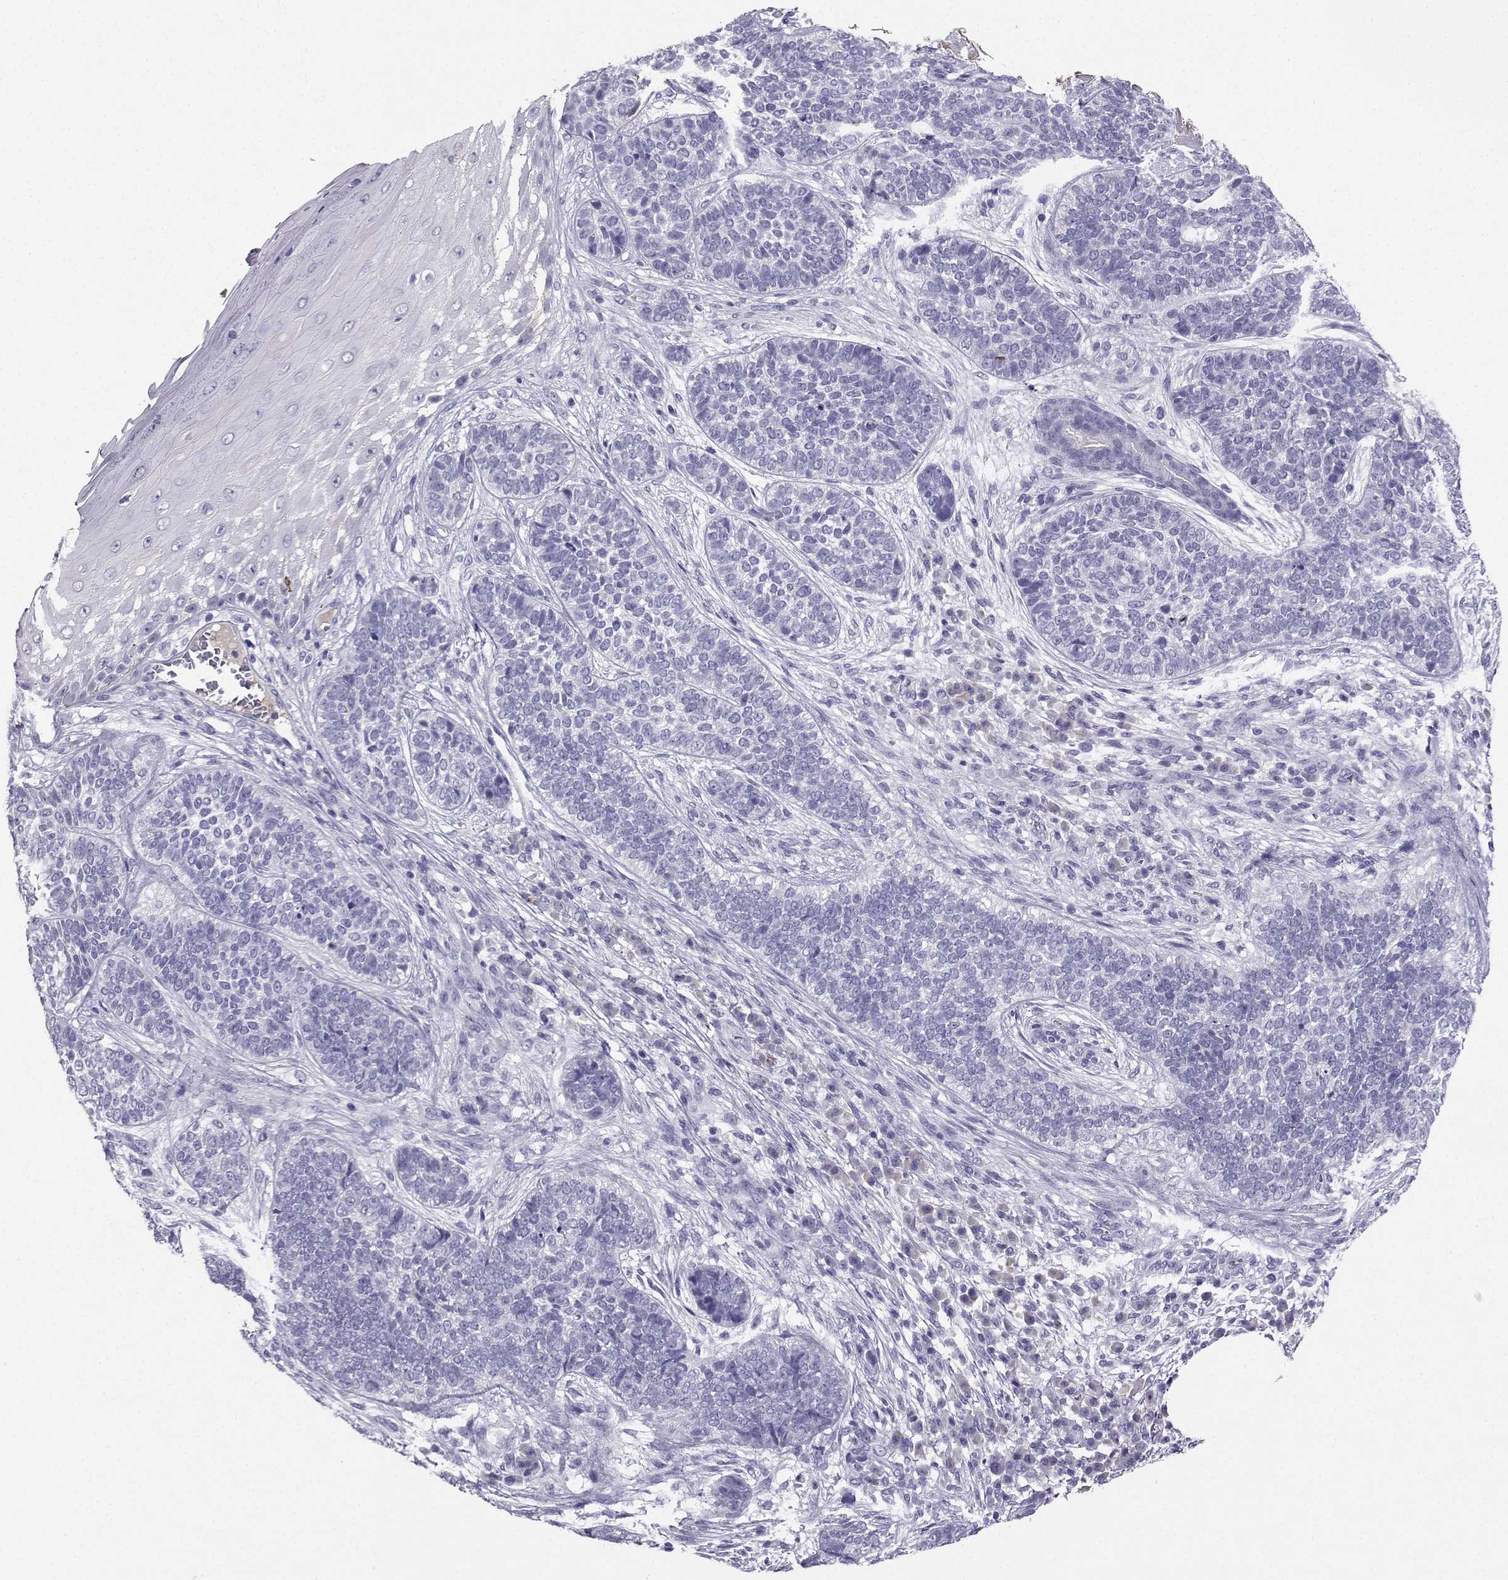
{"staining": {"intensity": "negative", "quantity": "none", "location": "none"}, "tissue": "skin cancer", "cell_type": "Tumor cells", "image_type": "cancer", "snomed": [{"axis": "morphology", "description": "Basal cell carcinoma"}, {"axis": "topography", "description": "Skin"}], "caption": "Immunohistochemistry (IHC) of skin cancer (basal cell carcinoma) exhibits no staining in tumor cells. The staining is performed using DAB brown chromogen with nuclei counter-stained in using hematoxylin.", "gene": "GRIK4", "patient": {"sex": "female", "age": 69}}